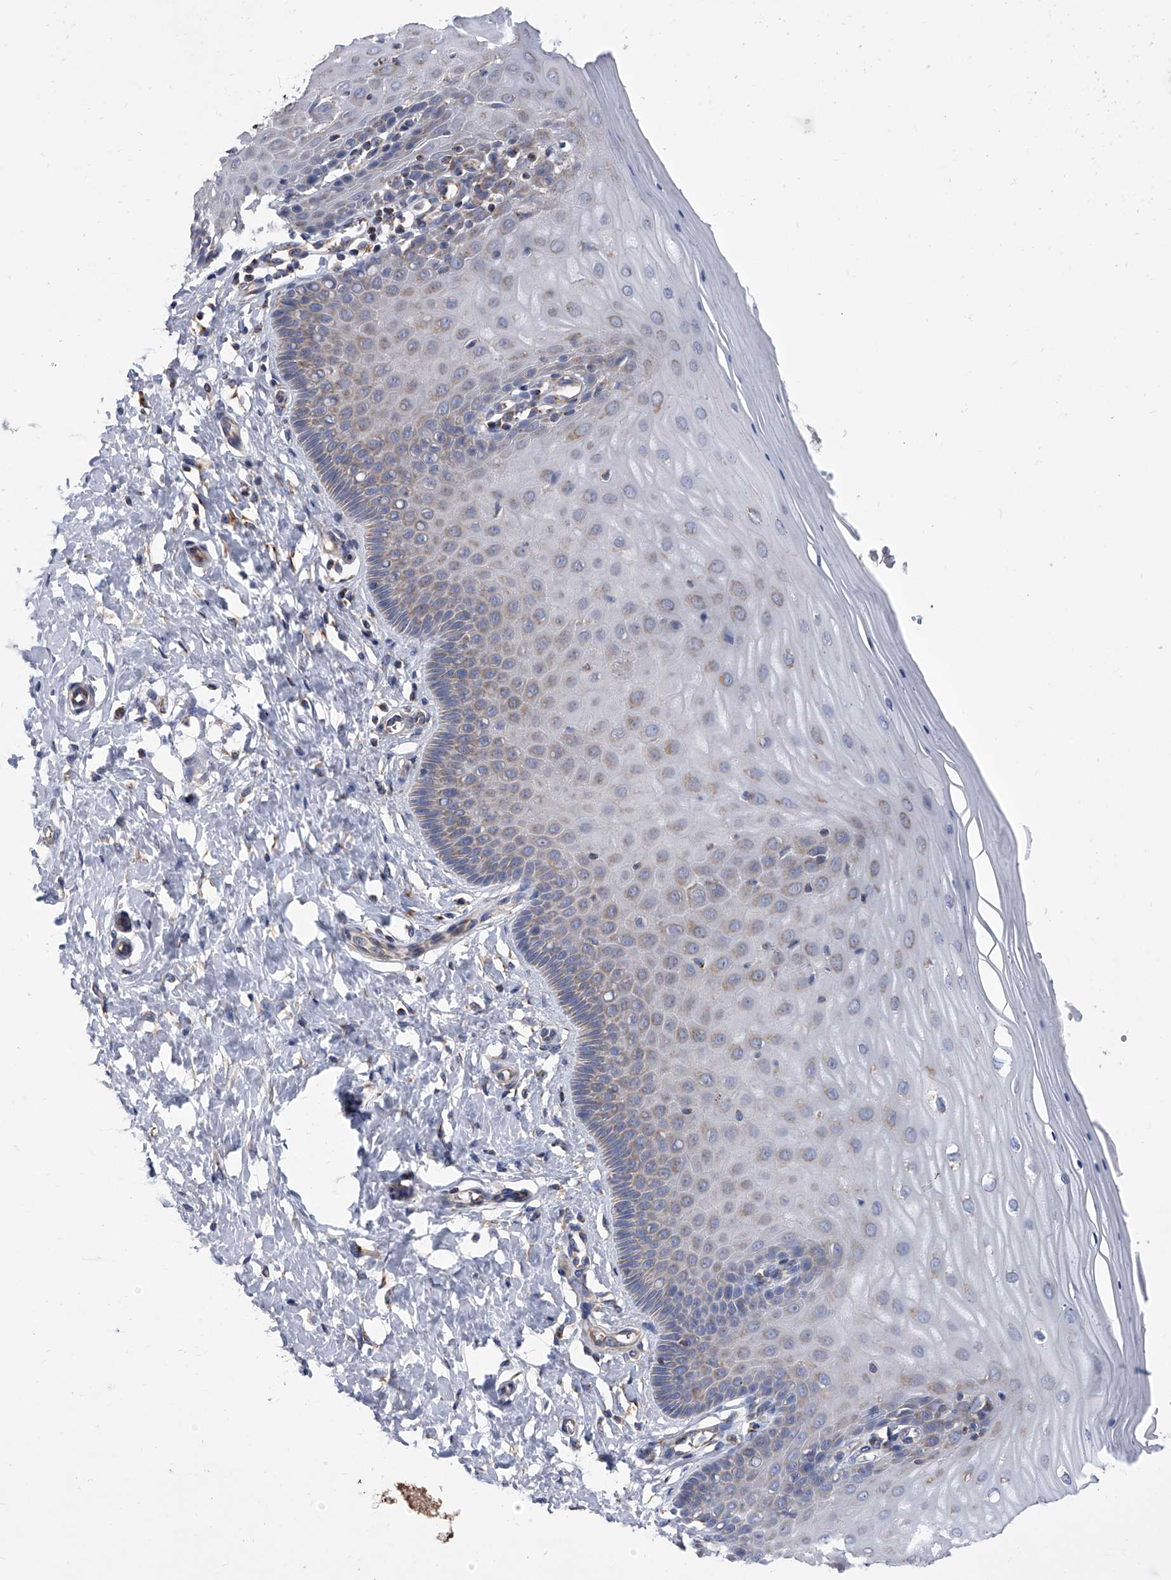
{"staining": {"intensity": "moderate", "quantity": ">75%", "location": "cytoplasmic/membranous"}, "tissue": "cervix", "cell_type": "Glandular cells", "image_type": "normal", "snomed": [{"axis": "morphology", "description": "Normal tissue, NOS"}, {"axis": "topography", "description": "Cervix"}], "caption": "DAB immunohistochemical staining of normal human cervix displays moderate cytoplasmic/membranous protein expression in about >75% of glandular cells.", "gene": "PDSS2", "patient": {"sex": "female", "age": 55}}